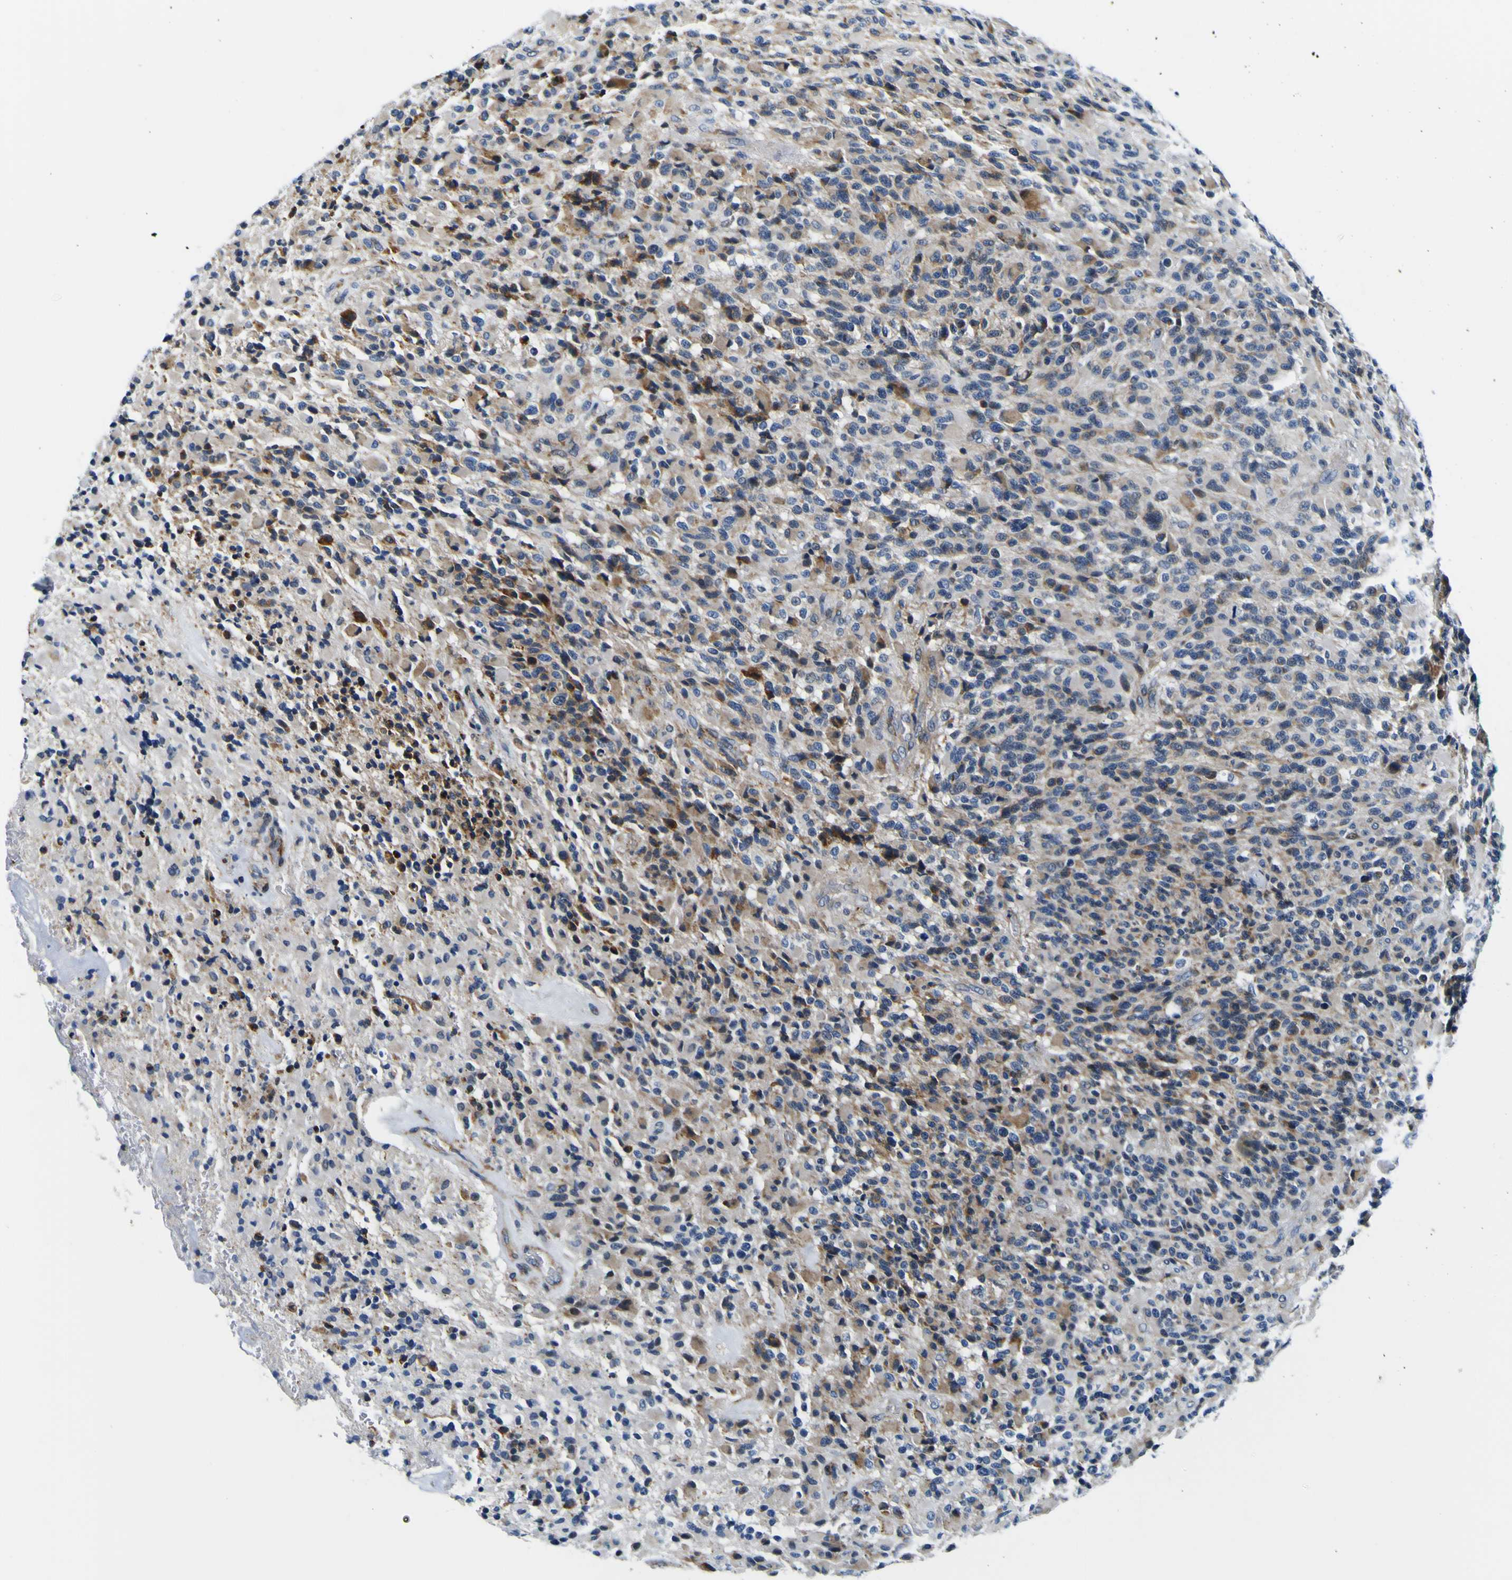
{"staining": {"intensity": "weak", "quantity": "25%-75%", "location": "cytoplasmic/membranous"}, "tissue": "glioma", "cell_type": "Tumor cells", "image_type": "cancer", "snomed": [{"axis": "morphology", "description": "Glioma, malignant, High grade"}, {"axis": "topography", "description": "Brain"}], "caption": "Immunohistochemical staining of glioma shows low levels of weak cytoplasmic/membranous expression in approximately 25%-75% of tumor cells. (IHC, brightfield microscopy, high magnification).", "gene": "NLRP3", "patient": {"sex": "male", "age": 71}}